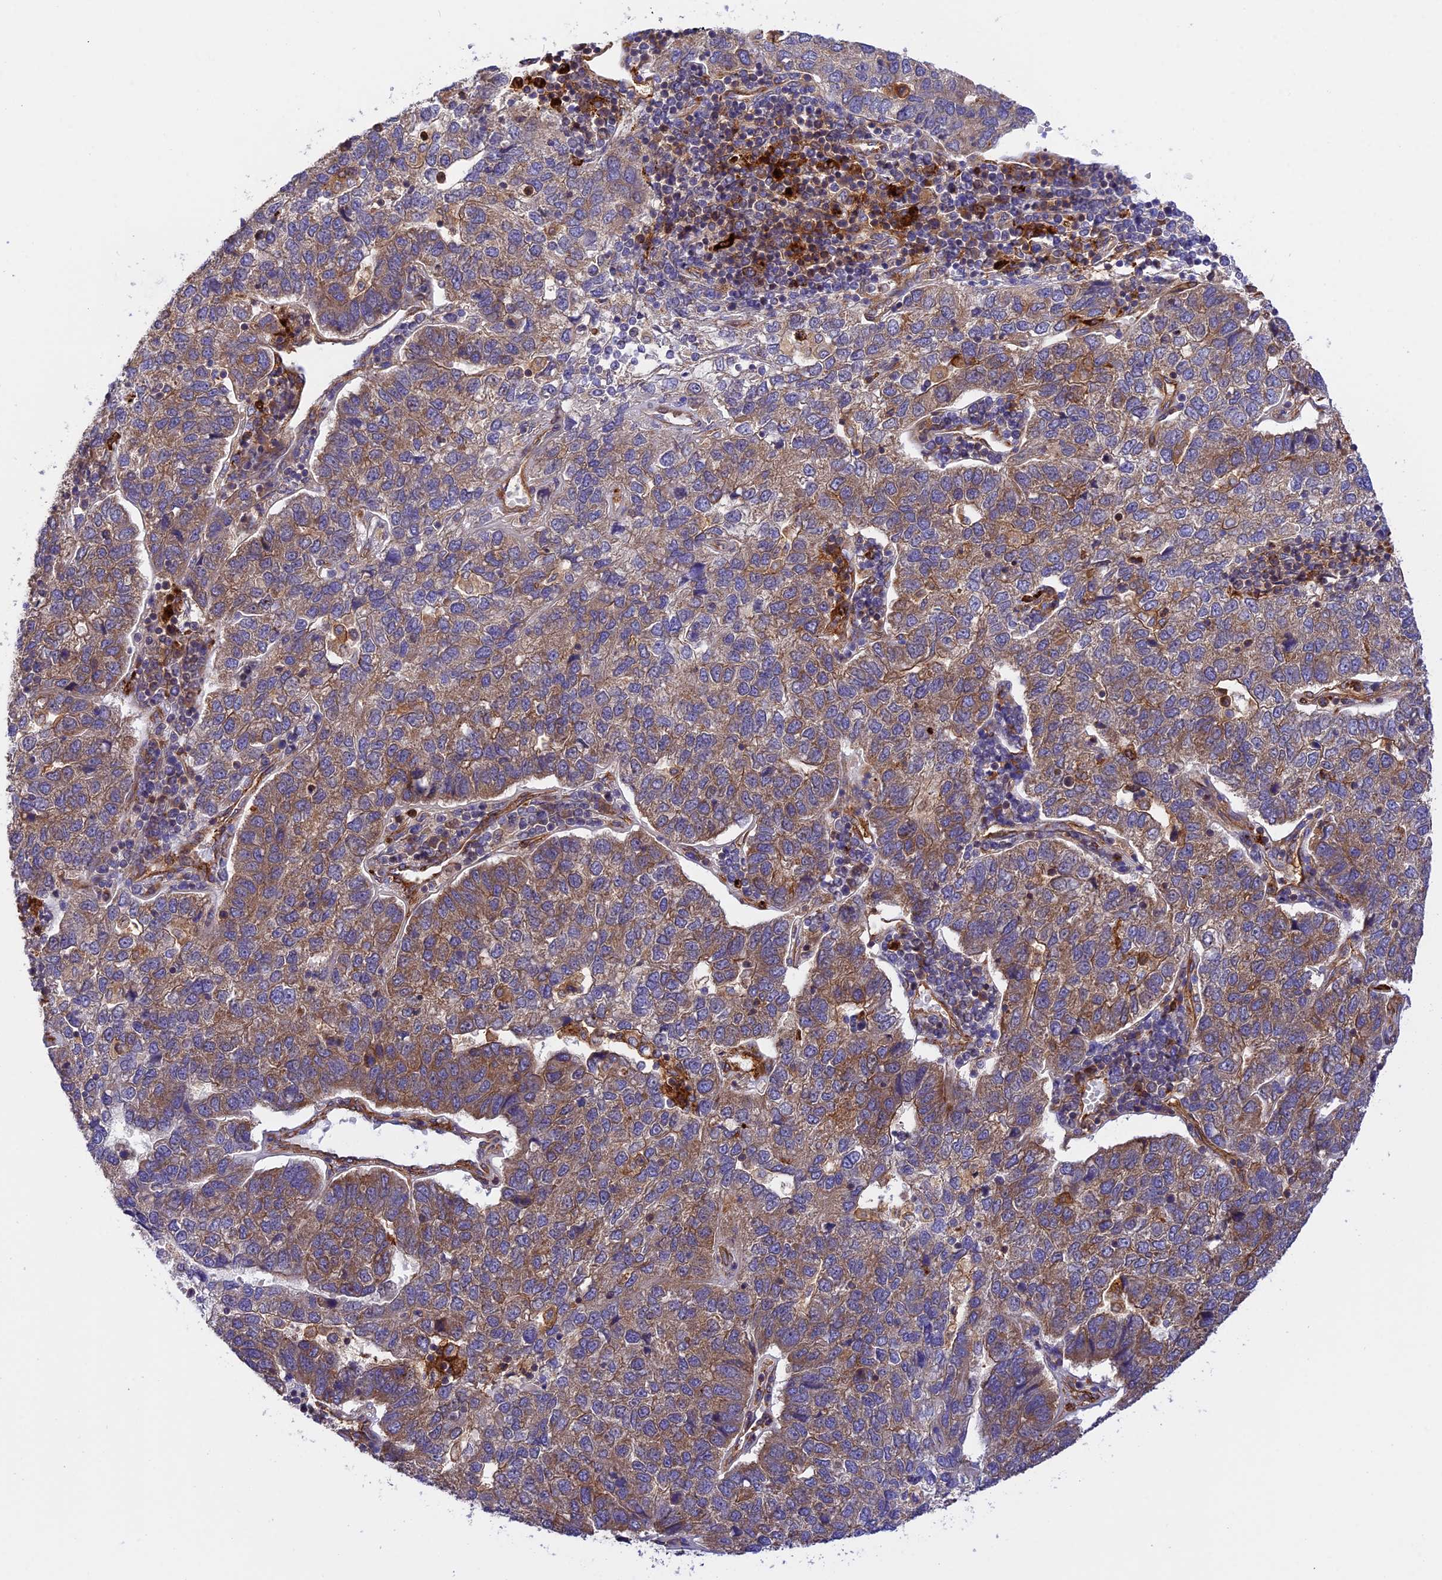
{"staining": {"intensity": "moderate", "quantity": ">75%", "location": "cytoplasmic/membranous"}, "tissue": "pancreatic cancer", "cell_type": "Tumor cells", "image_type": "cancer", "snomed": [{"axis": "morphology", "description": "Adenocarcinoma, NOS"}, {"axis": "topography", "description": "Pancreas"}], "caption": "DAB (3,3'-diaminobenzidine) immunohistochemical staining of pancreatic adenocarcinoma reveals moderate cytoplasmic/membranous protein staining in approximately >75% of tumor cells.", "gene": "C5orf22", "patient": {"sex": "female", "age": 61}}